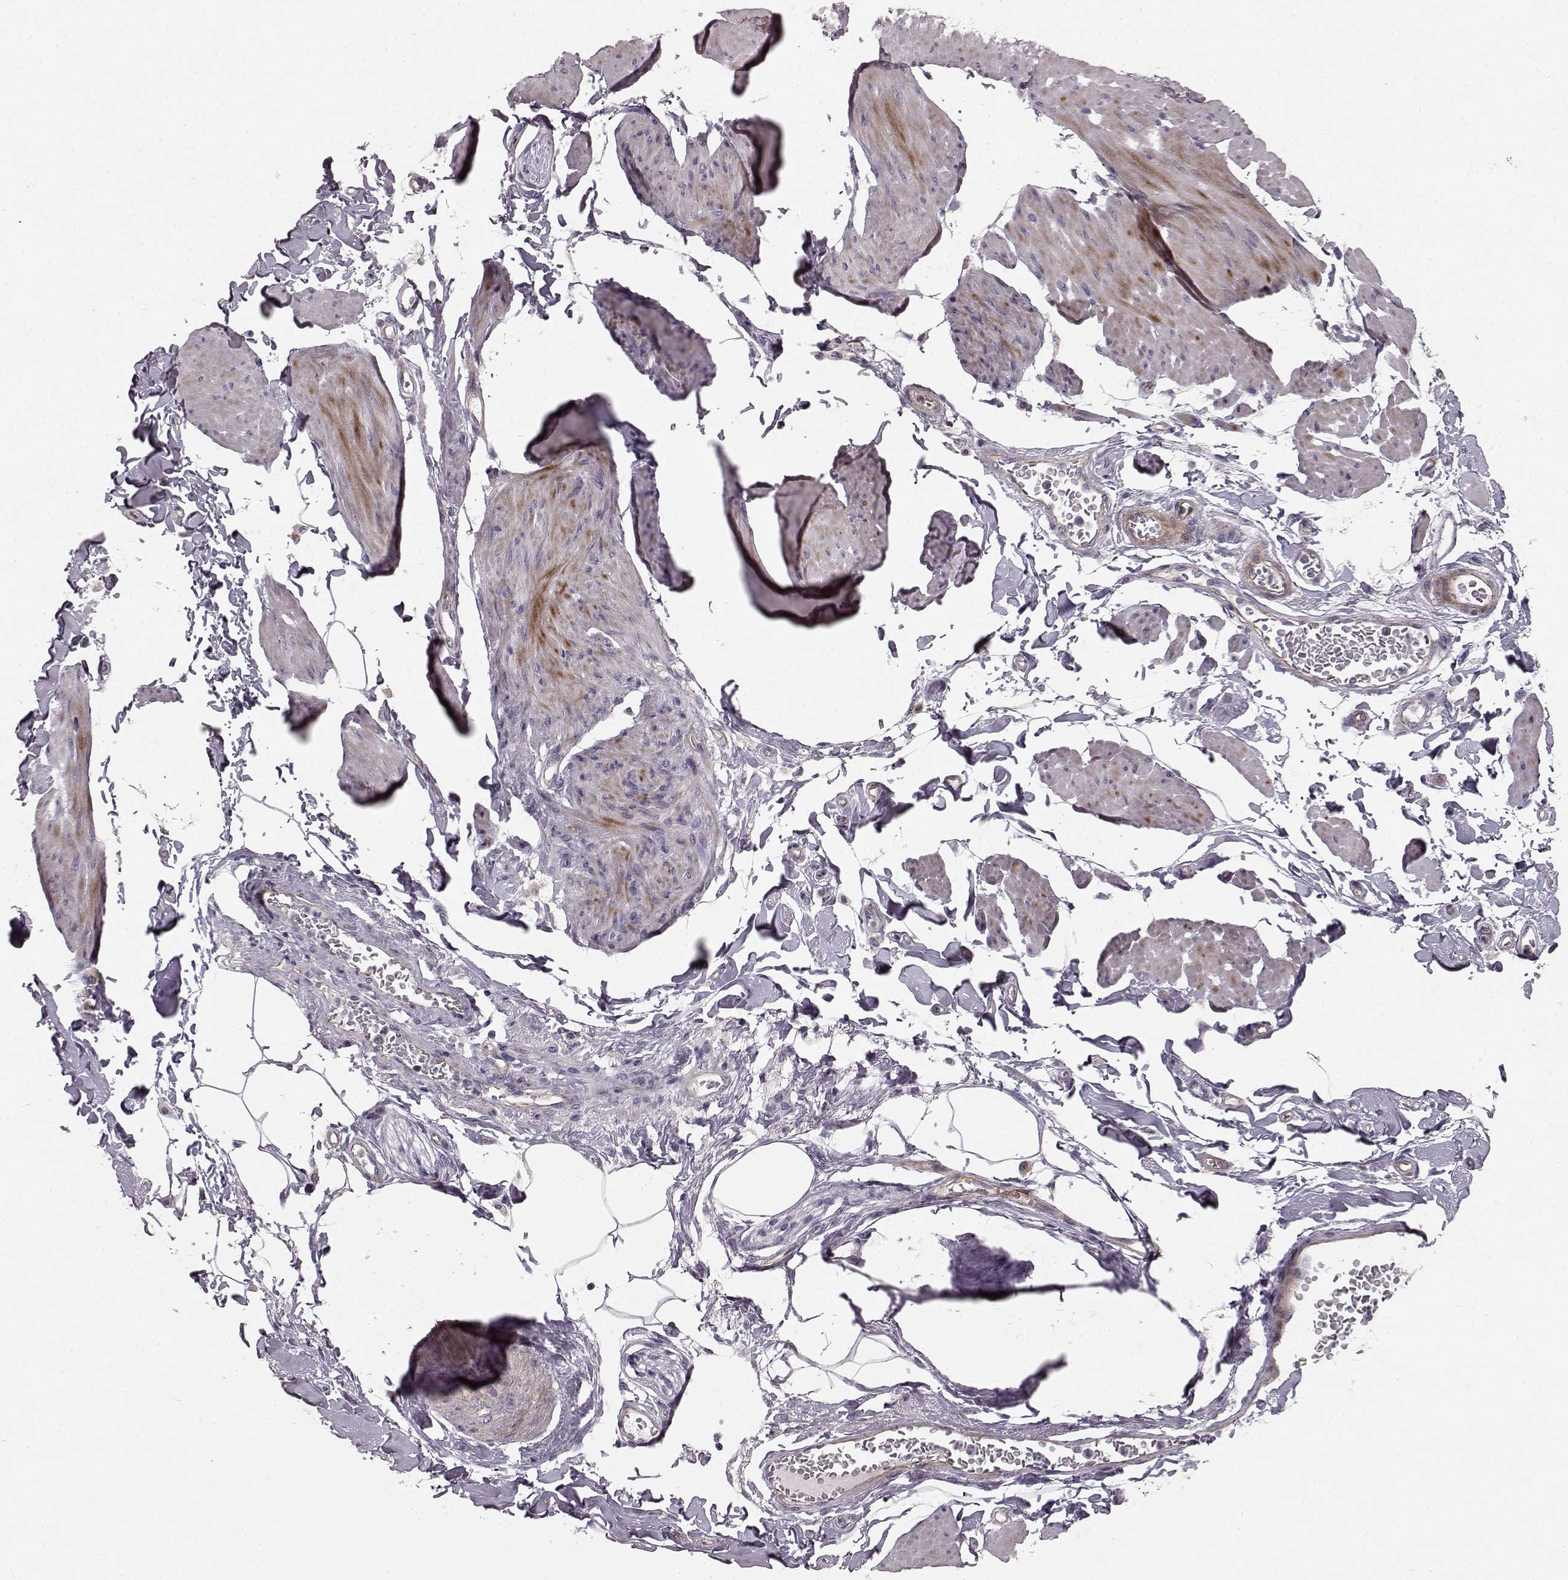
{"staining": {"intensity": "moderate", "quantity": "<25%", "location": "cytoplasmic/membranous"}, "tissue": "smooth muscle", "cell_type": "Smooth muscle cells", "image_type": "normal", "snomed": [{"axis": "morphology", "description": "Normal tissue, NOS"}, {"axis": "topography", "description": "Adipose tissue"}, {"axis": "topography", "description": "Smooth muscle"}, {"axis": "topography", "description": "Peripheral nerve tissue"}], "caption": "Brown immunohistochemical staining in benign human smooth muscle reveals moderate cytoplasmic/membranous staining in approximately <25% of smooth muscle cells.", "gene": "SLC22A18", "patient": {"sex": "male", "age": 83}}